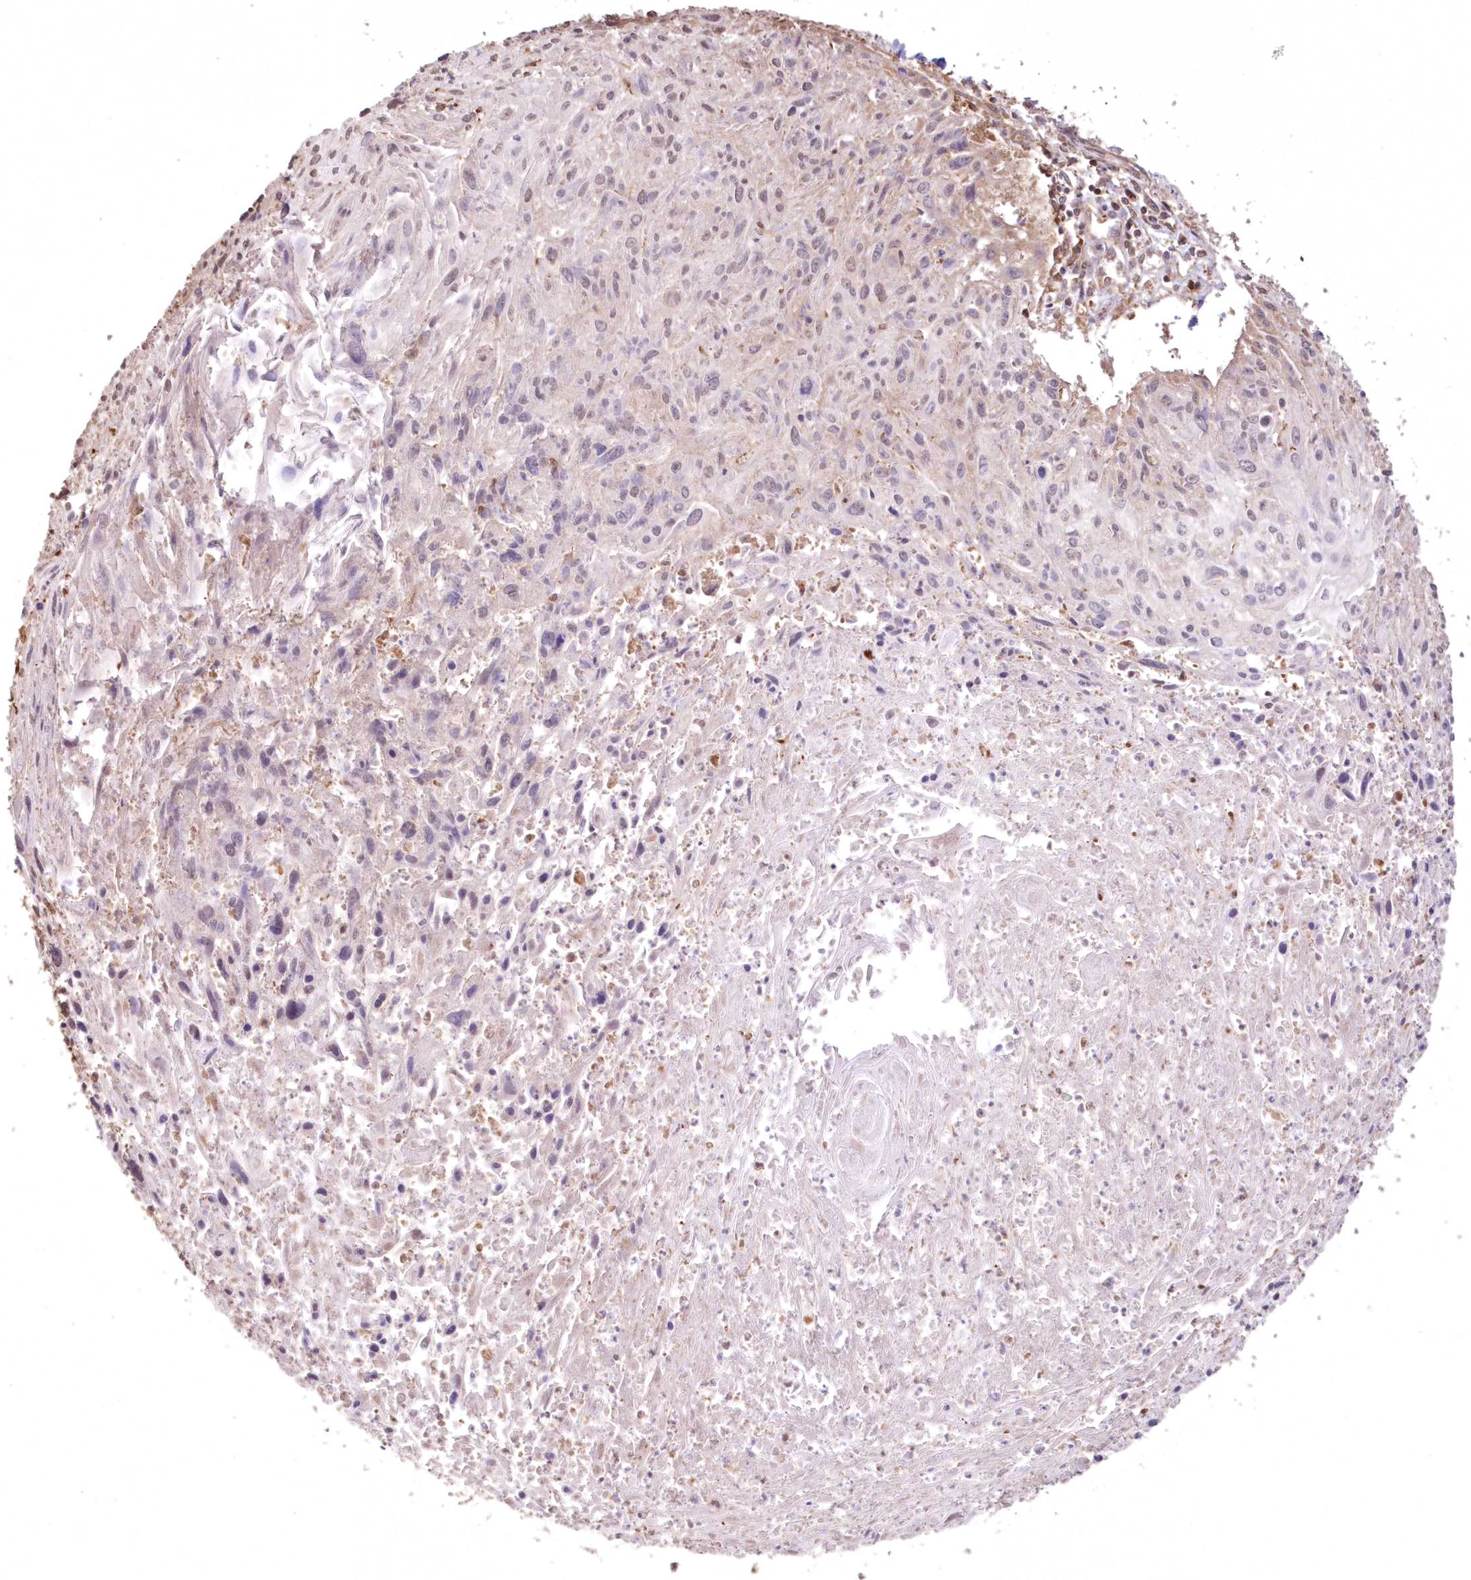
{"staining": {"intensity": "negative", "quantity": "none", "location": "none"}, "tissue": "cervical cancer", "cell_type": "Tumor cells", "image_type": "cancer", "snomed": [{"axis": "morphology", "description": "Squamous cell carcinoma, NOS"}, {"axis": "topography", "description": "Cervix"}], "caption": "Protein analysis of squamous cell carcinoma (cervical) exhibits no significant staining in tumor cells.", "gene": "TMEM139", "patient": {"sex": "female", "age": 51}}